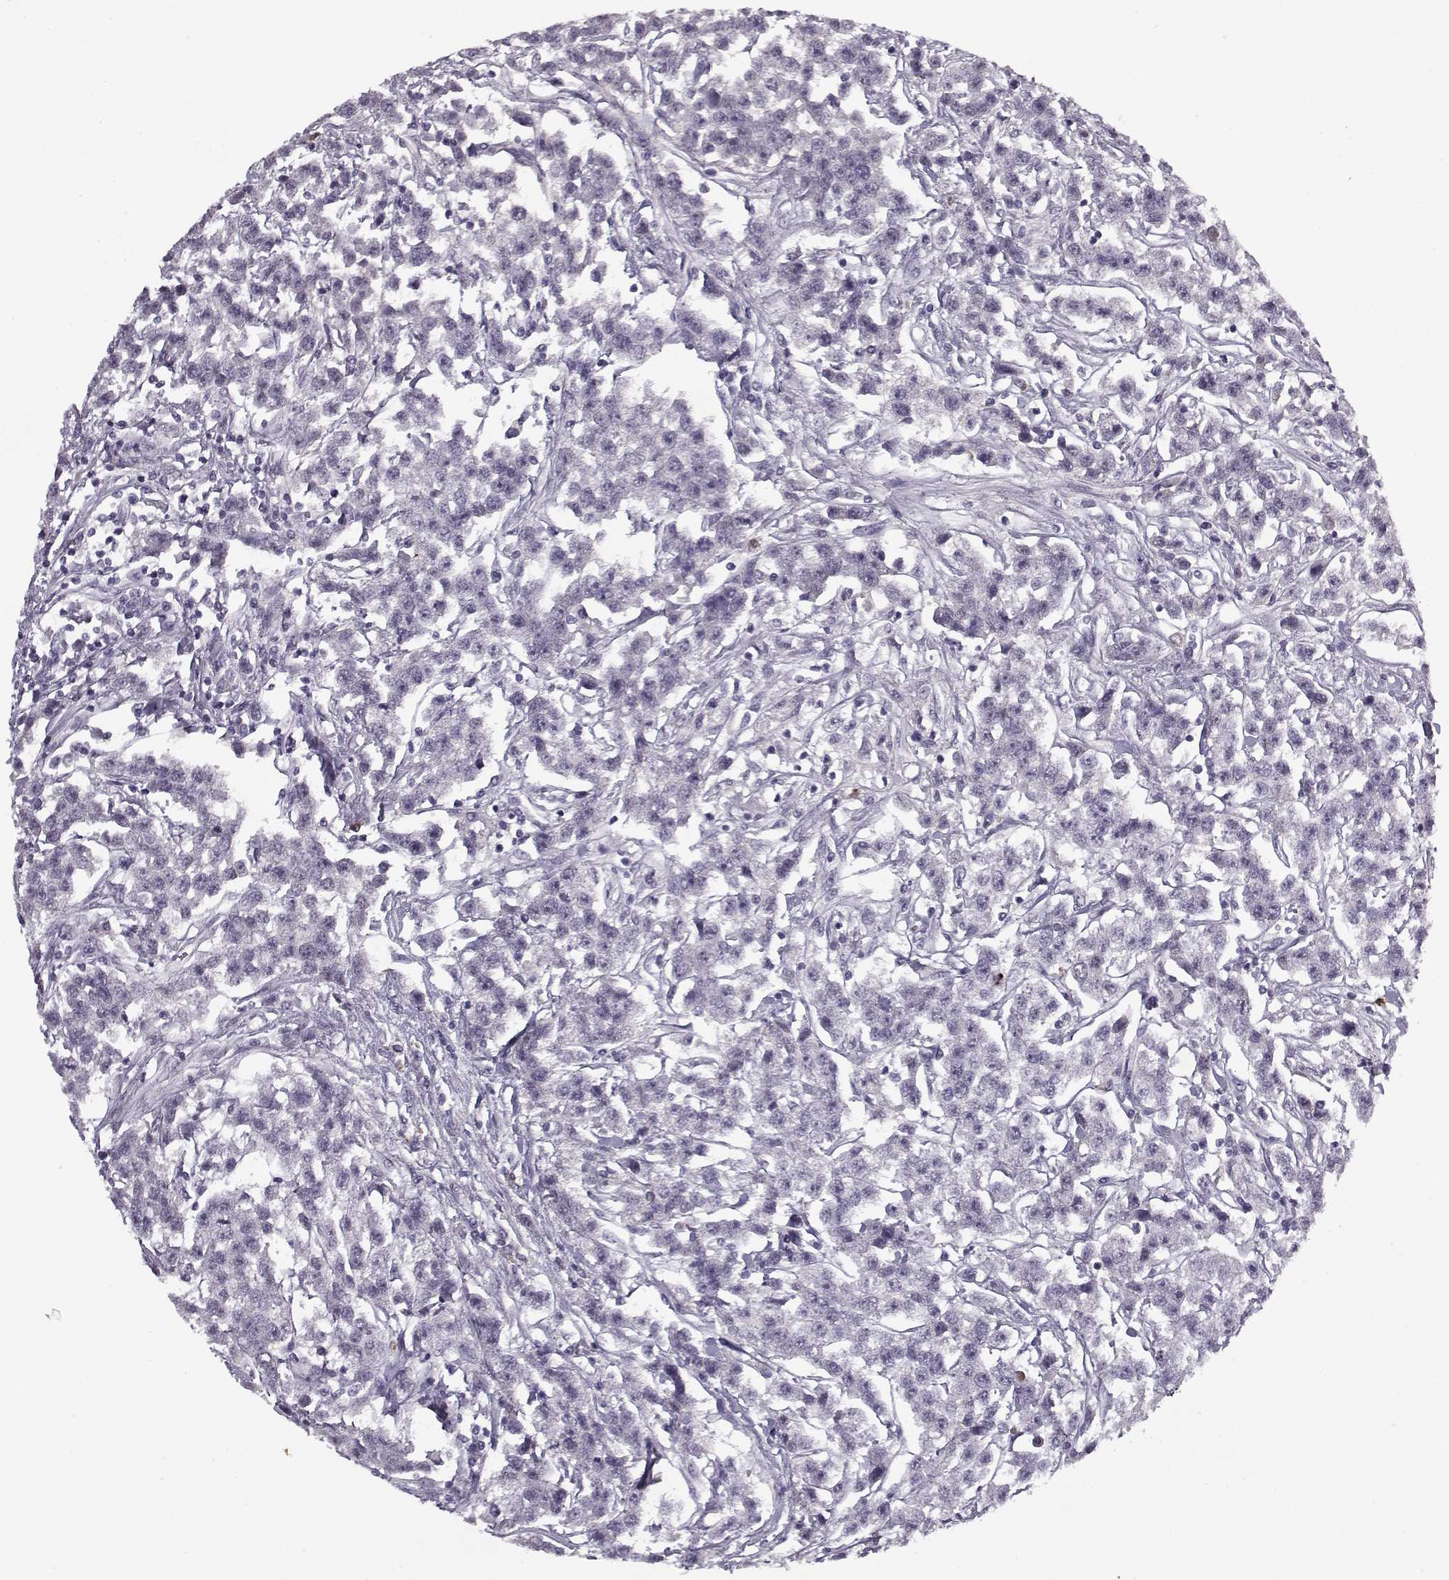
{"staining": {"intensity": "negative", "quantity": "none", "location": "none"}, "tissue": "testis cancer", "cell_type": "Tumor cells", "image_type": "cancer", "snomed": [{"axis": "morphology", "description": "Seminoma, NOS"}, {"axis": "topography", "description": "Testis"}], "caption": "A micrograph of human testis cancer (seminoma) is negative for staining in tumor cells.", "gene": "KRT9", "patient": {"sex": "male", "age": 59}}